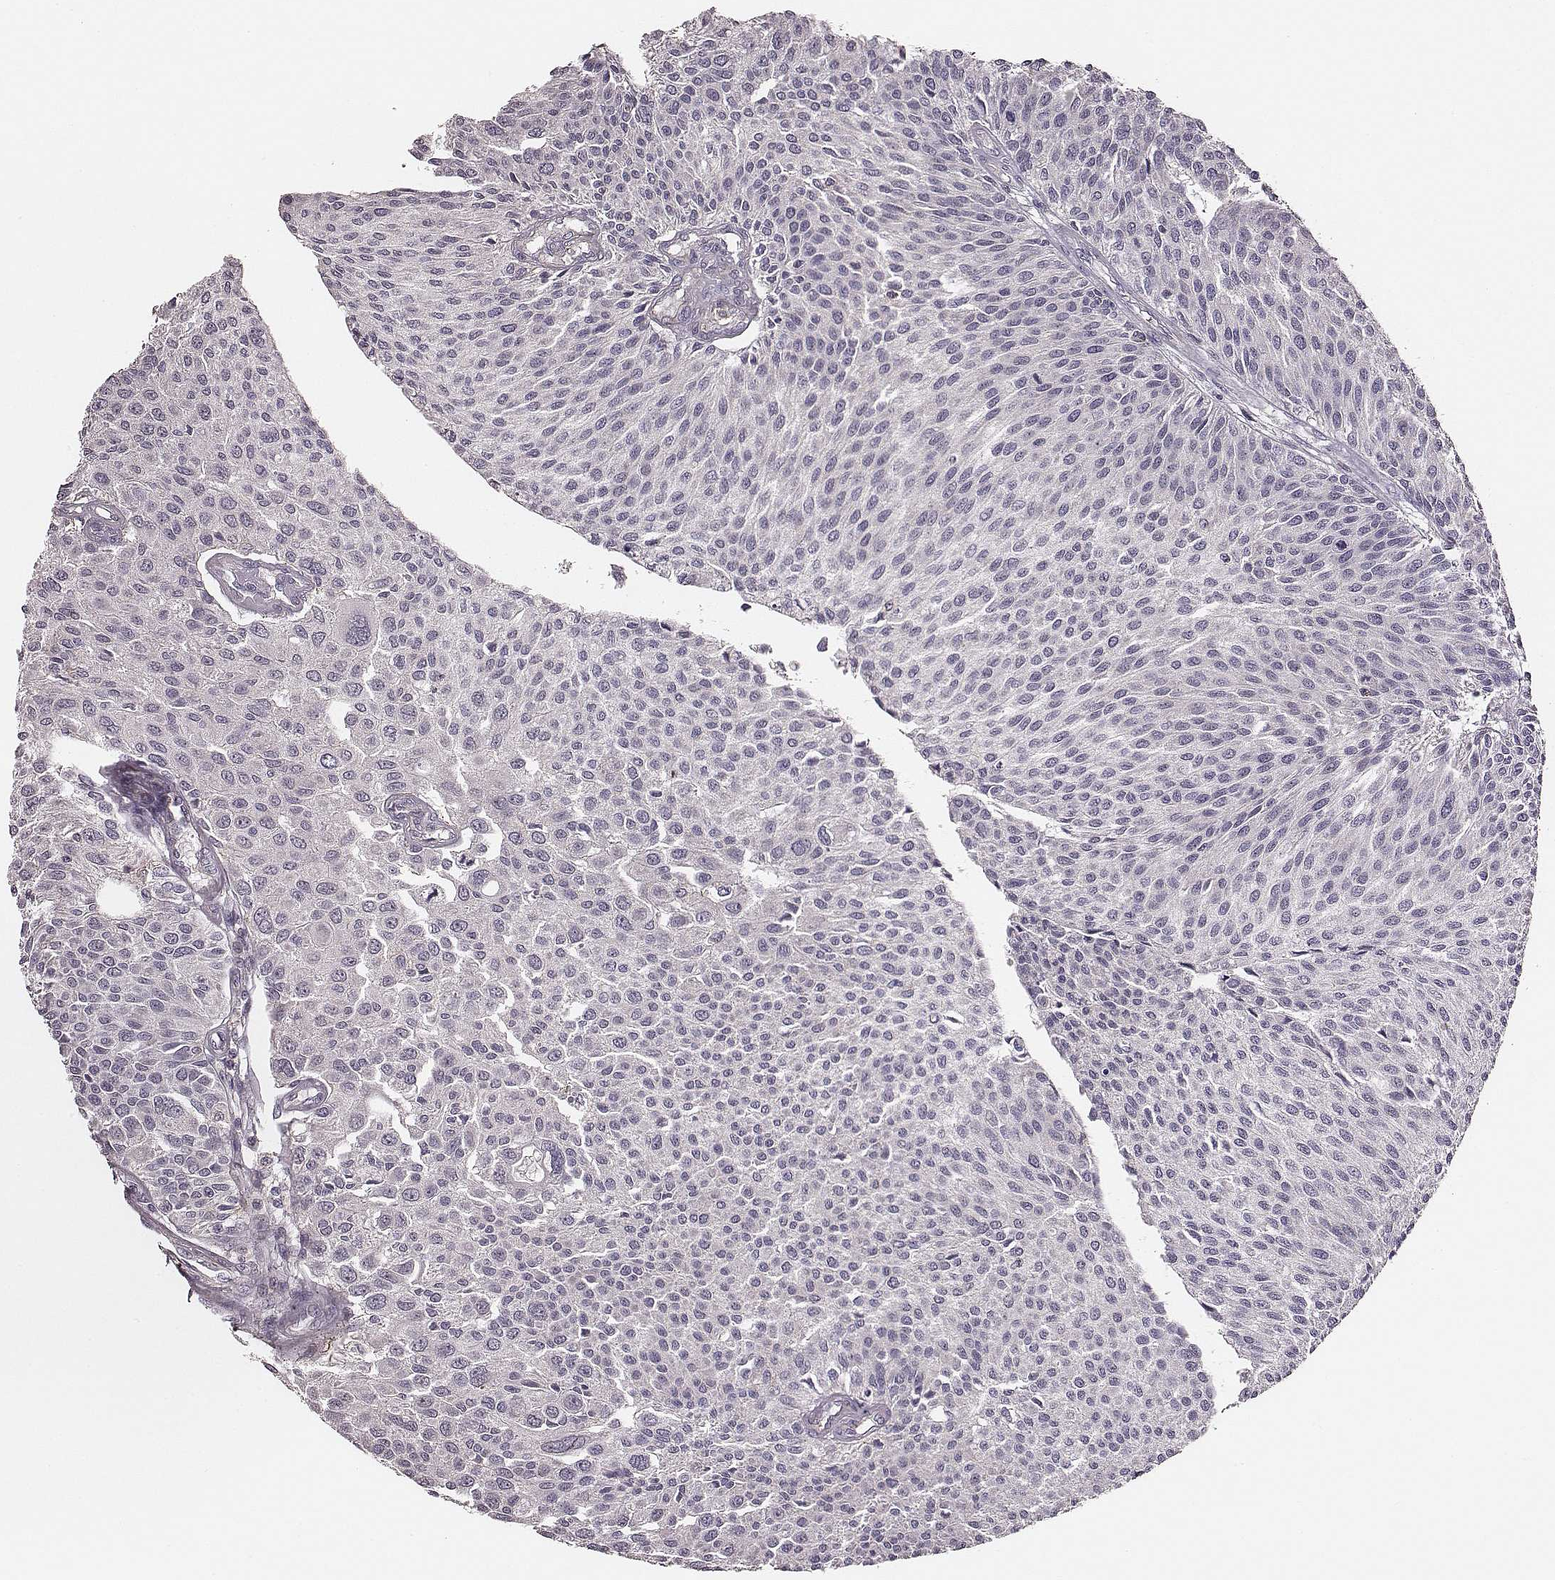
{"staining": {"intensity": "negative", "quantity": "none", "location": "none"}, "tissue": "urothelial cancer", "cell_type": "Tumor cells", "image_type": "cancer", "snomed": [{"axis": "morphology", "description": "Urothelial carcinoma, NOS"}, {"axis": "topography", "description": "Urinary bladder"}], "caption": "Immunohistochemistry (IHC) micrograph of human transitional cell carcinoma stained for a protein (brown), which exhibits no positivity in tumor cells. (DAB (3,3'-diaminobenzidine) immunohistochemistry visualized using brightfield microscopy, high magnification).", "gene": "ZYX", "patient": {"sex": "male", "age": 55}}